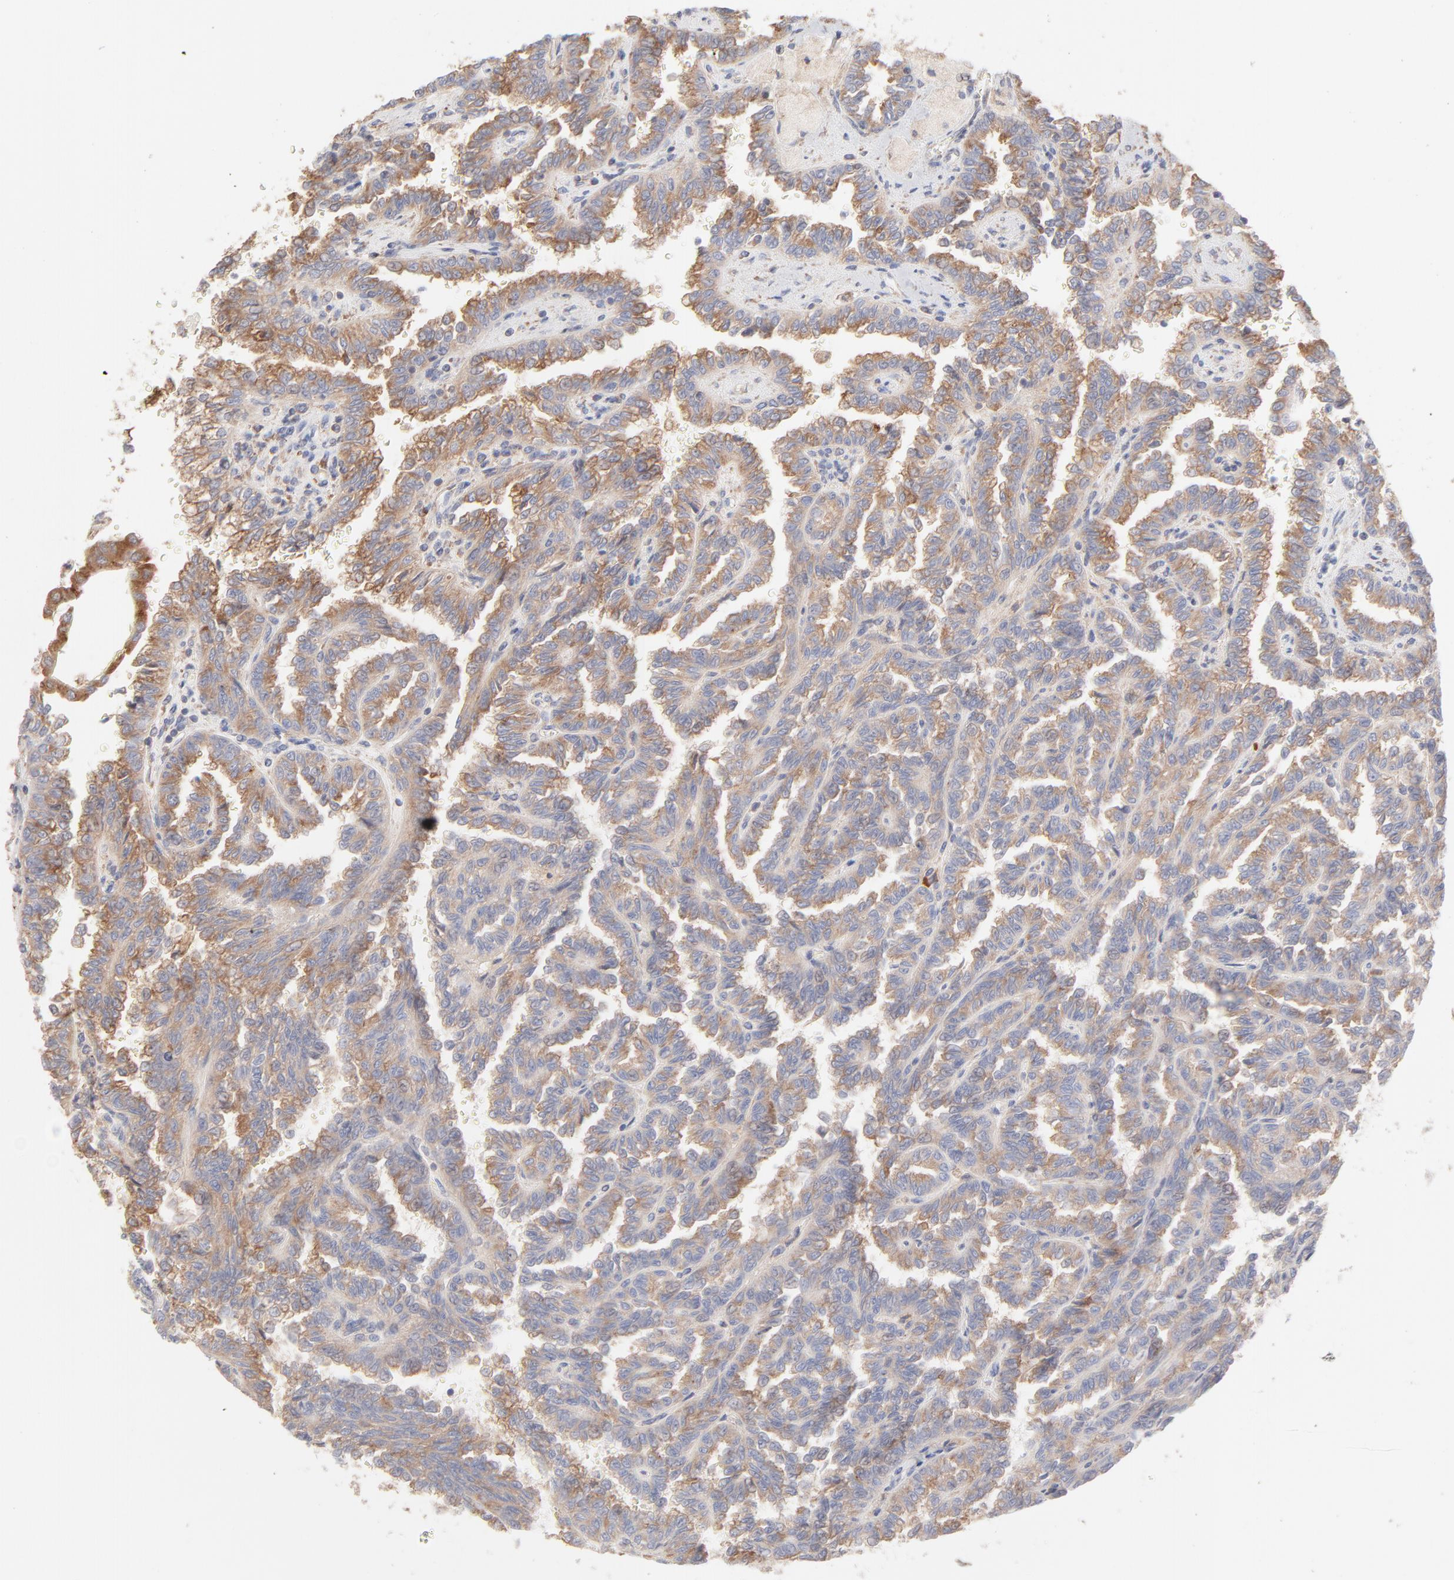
{"staining": {"intensity": "moderate", "quantity": ">75%", "location": "cytoplasmic/membranous"}, "tissue": "renal cancer", "cell_type": "Tumor cells", "image_type": "cancer", "snomed": [{"axis": "morphology", "description": "Inflammation, NOS"}, {"axis": "morphology", "description": "Adenocarcinoma, NOS"}, {"axis": "topography", "description": "Kidney"}], "caption": "Immunohistochemistry (IHC) micrograph of renal cancer (adenocarcinoma) stained for a protein (brown), which shows medium levels of moderate cytoplasmic/membranous positivity in approximately >75% of tumor cells.", "gene": "RPS21", "patient": {"sex": "male", "age": 68}}